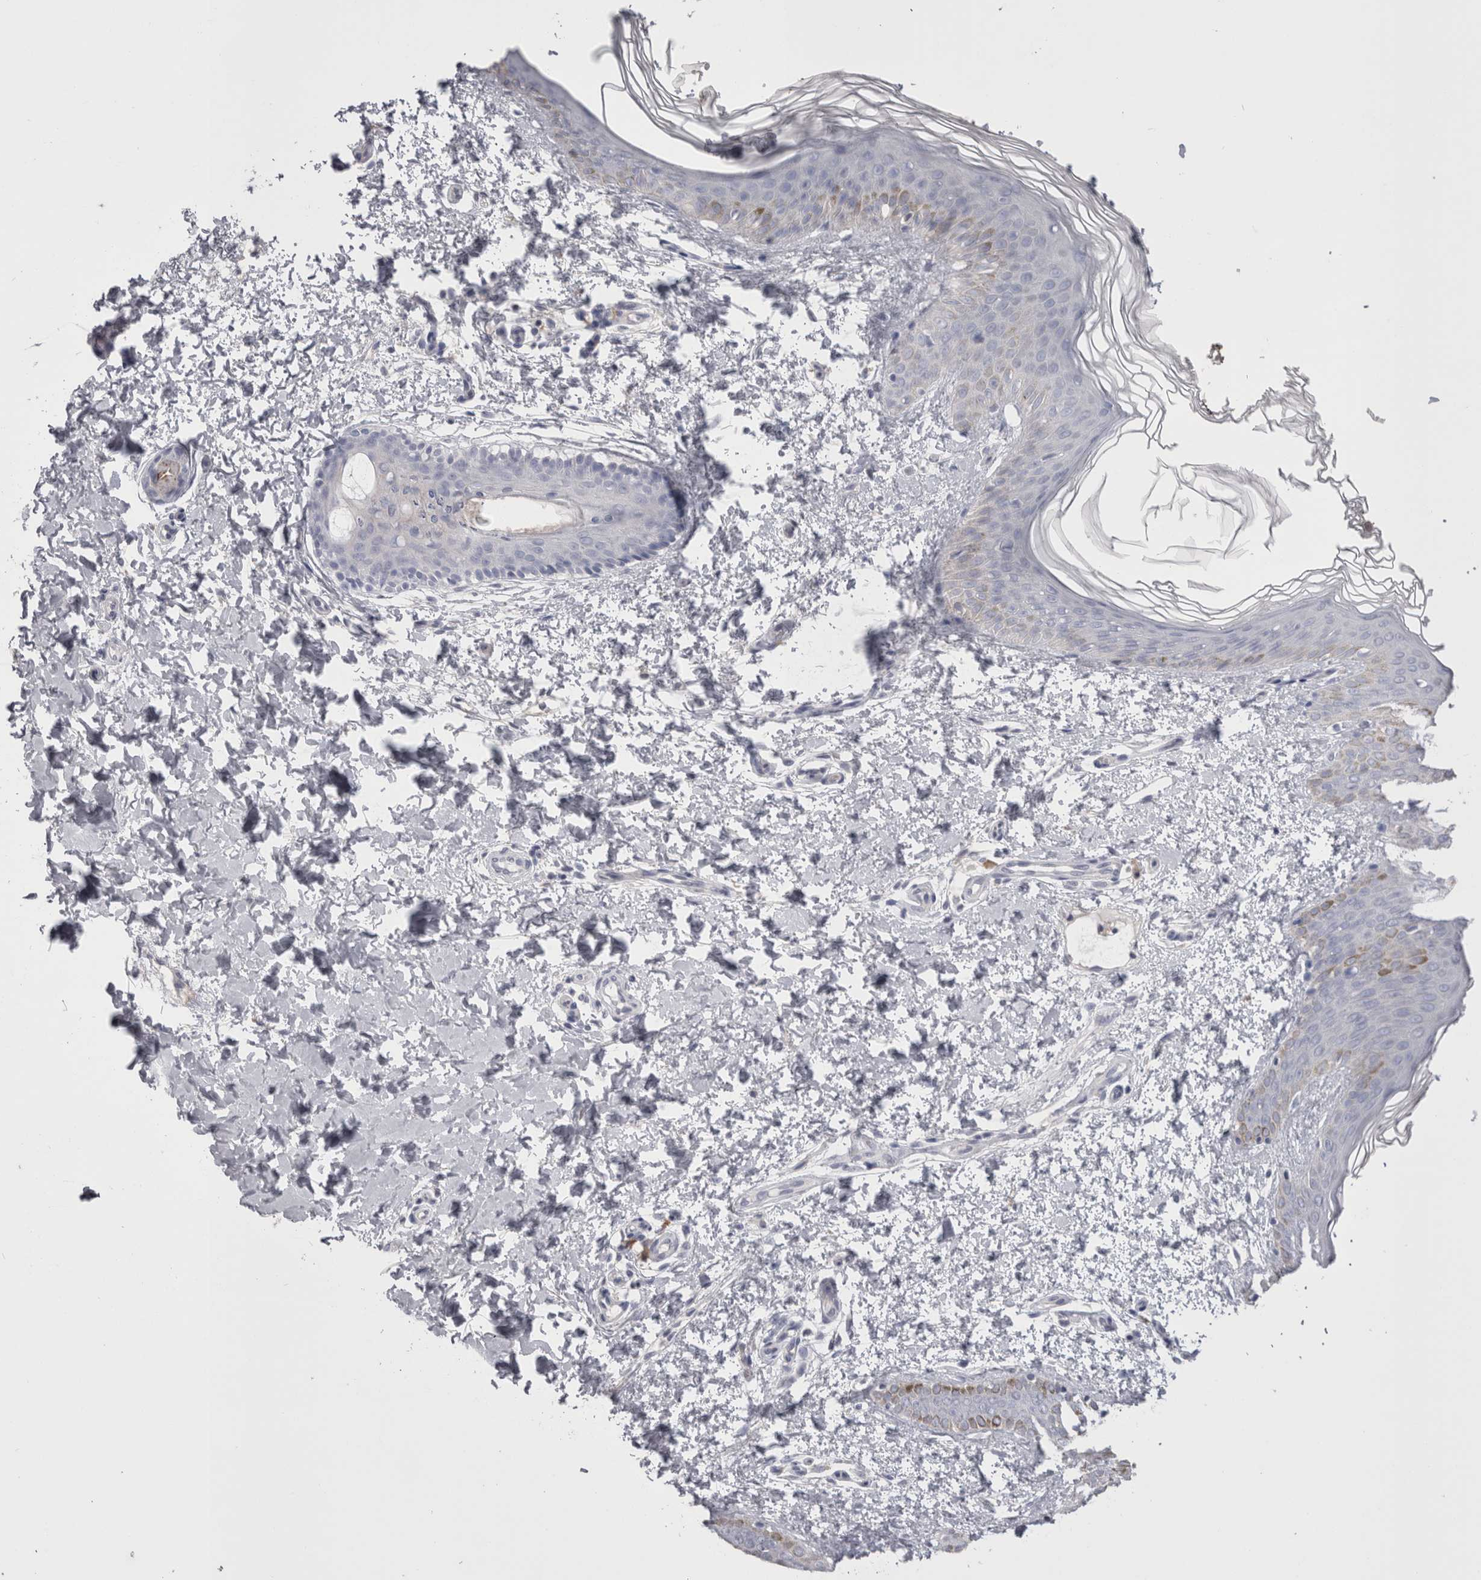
{"staining": {"intensity": "negative", "quantity": "none", "location": "none"}, "tissue": "skin", "cell_type": "Fibroblasts", "image_type": "normal", "snomed": [{"axis": "morphology", "description": "Normal tissue, NOS"}, {"axis": "morphology", "description": "Neoplasm, benign, NOS"}, {"axis": "topography", "description": "Skin"}, {"axis": "topography", "description": "Soft tissue"}], "caption": "The image displays no staining of fibroblasts in unremarkable skin.", "gene": "EPDR1", "patient": {"sex": "male", "age": 26}}